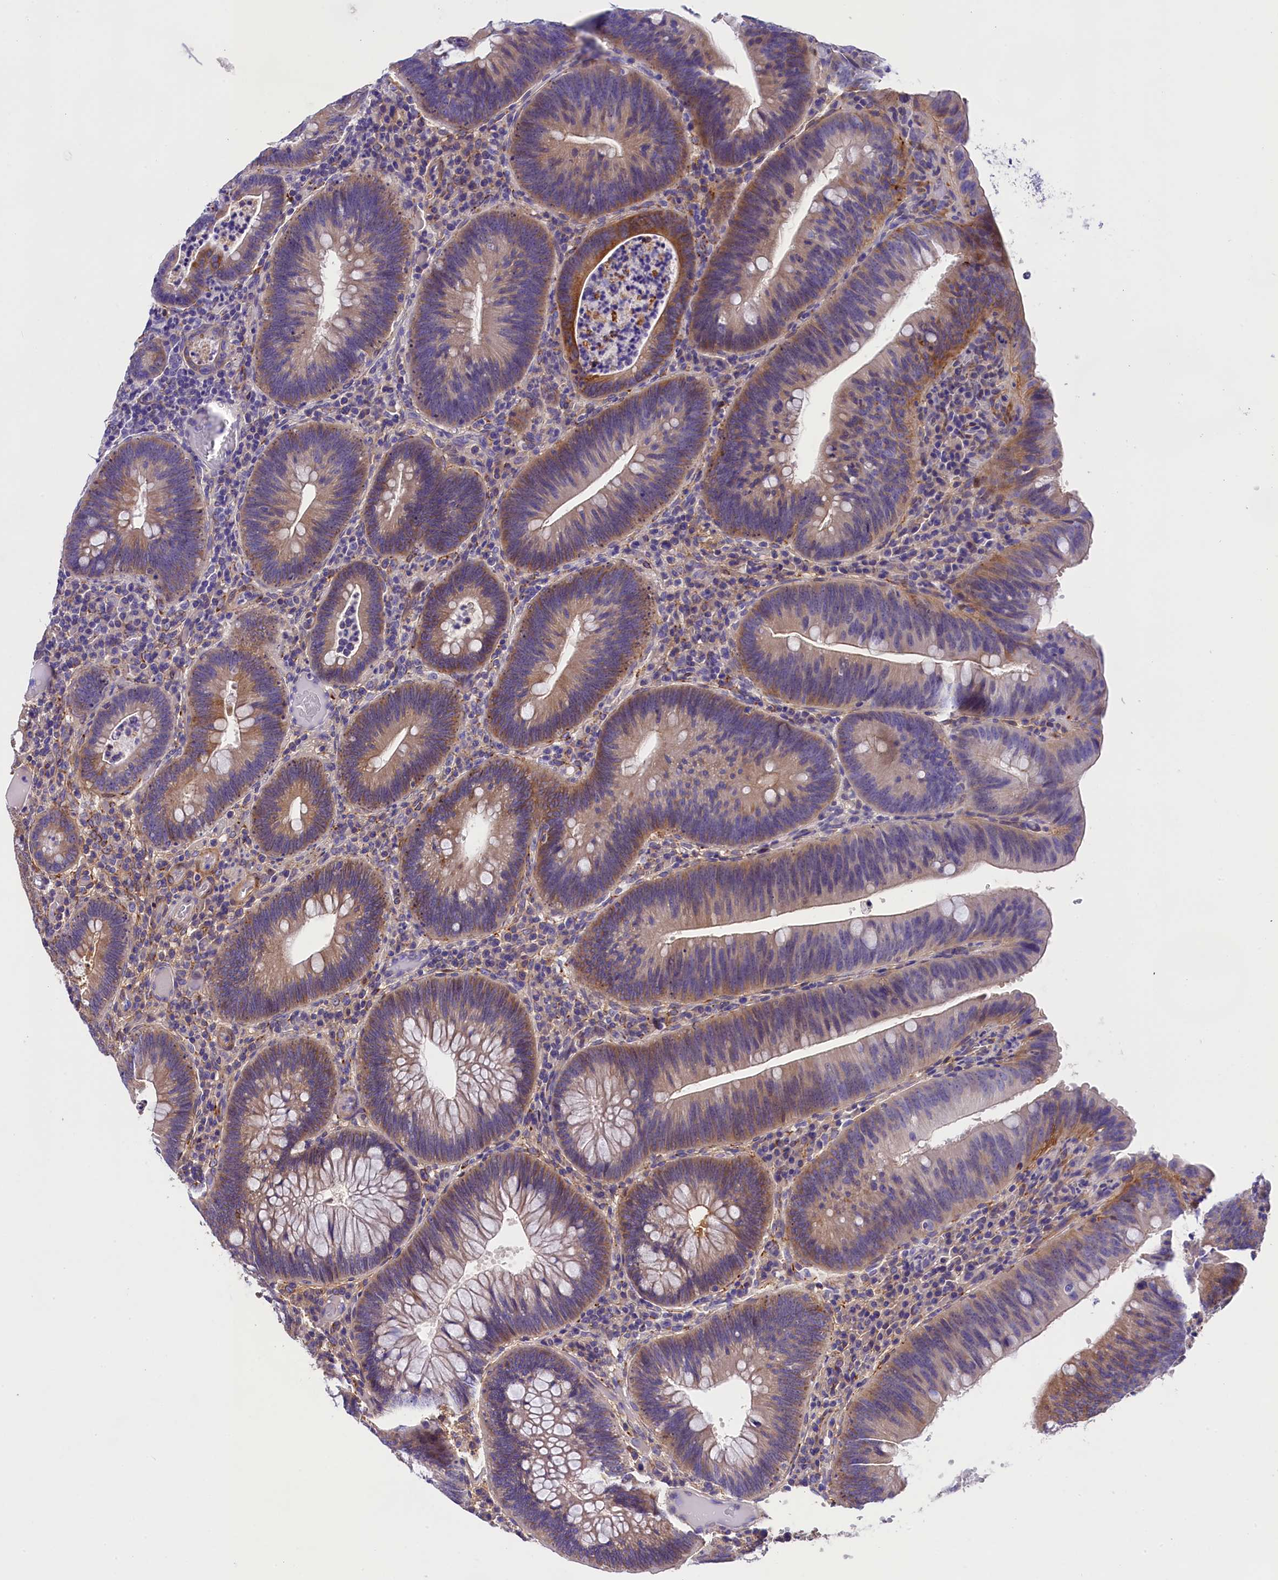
{"staining": {"intensity": "moderate", "quantity": ">75%", "location": "cytoplasmic/membranous"}, "tissue": "colorectal cancer", "cell_type": "Tumor cells", "image_type": "cancer", "snomed": [{"axis": "morphology", "description": "Adenocarcinoma, NOS"}, {"axis": "topography", "description": "Rectum"}], "caption": "Immunohistochemistry (DAB) staining of human colorectal adenocarcinoma reveals moderate cytoplasmic/membranous protein expression in about >75% of tumor cells. Using DAB (3,3'-diaminobenzidine) (brown) and hematoxylin (blue) stains, captured at high magnification using brightfield microscopy.", "gene": "SOD3", "patient": {"sex": "female", "age": 75}}